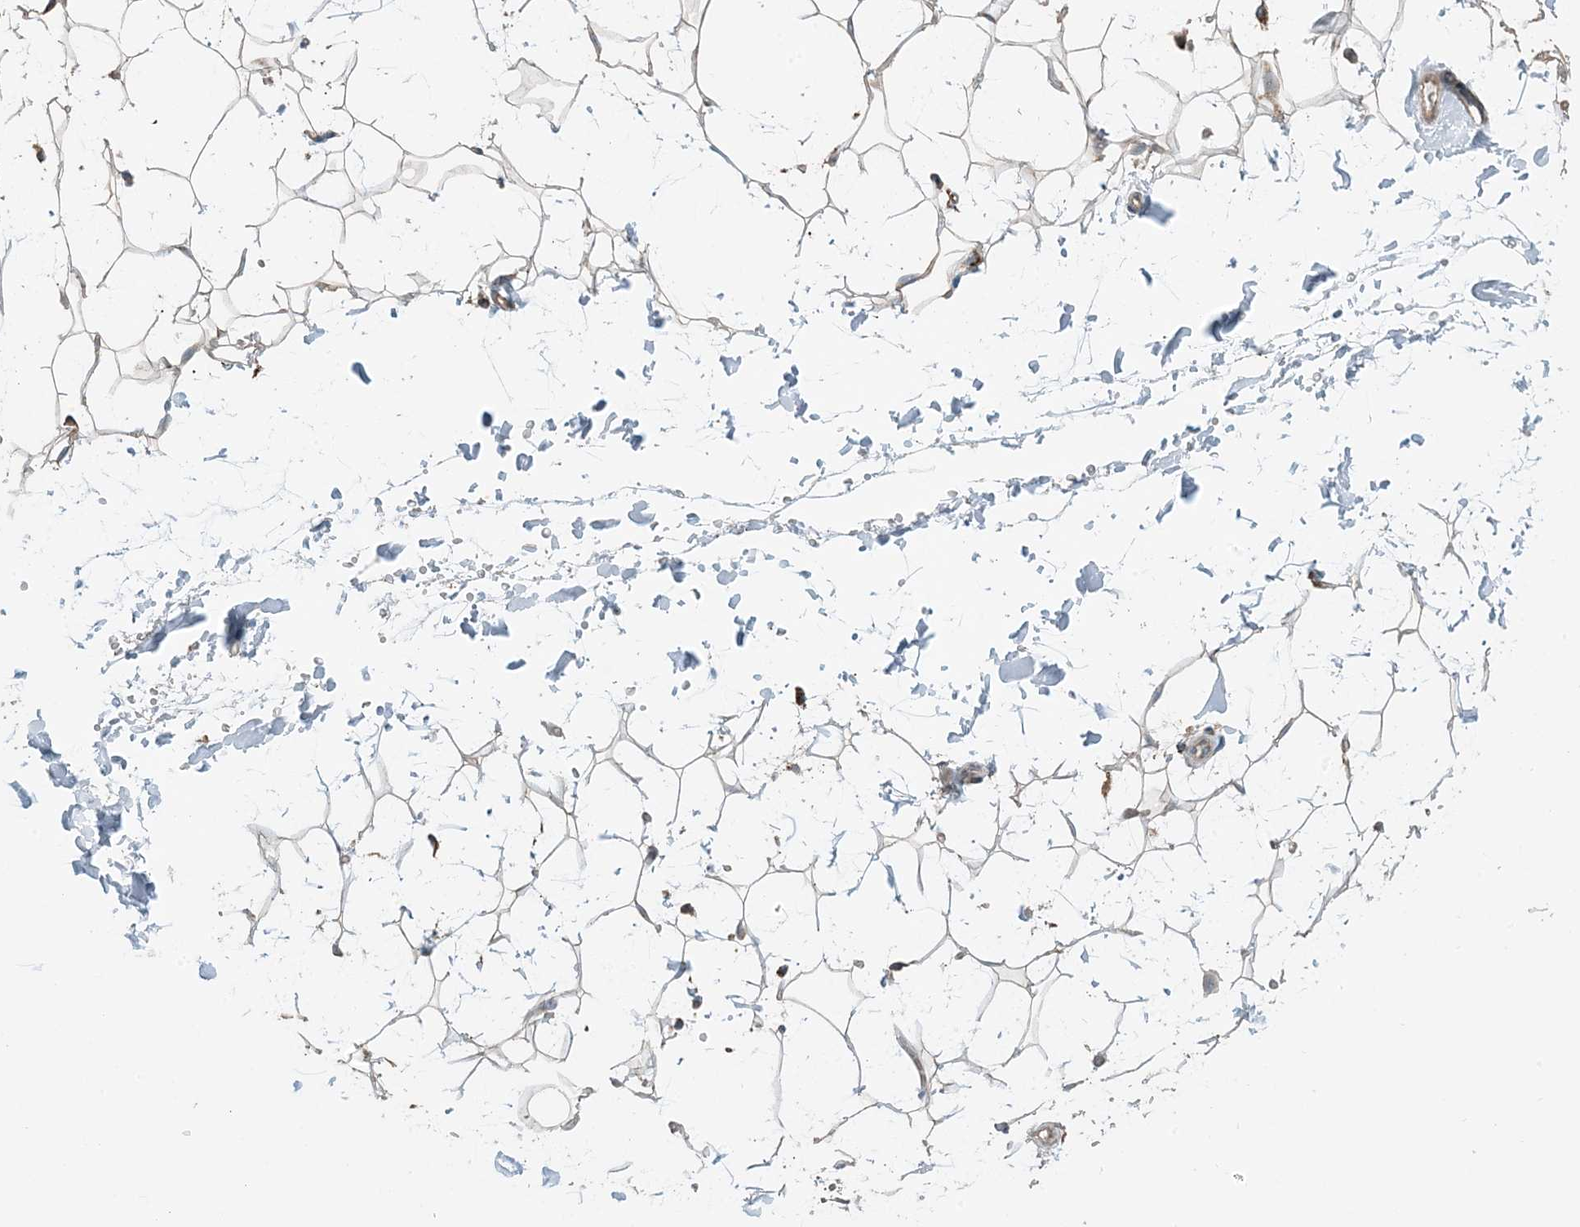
{"staining": {"intensity": "weak", "quantity": "25%-75%", "location": "cytoplasmic/membranous"}, "tissue": "adipose tissue", "cell_type": "Adipocytes", "image_type": "normal", "snomed": [{"axis": "morphology", "description": "Normal tissue, NOS"}, {"axis": "topography", "description": "Breast"}], "caption": "A micrograph of human adipose tissue stained for a protein shows weak cytoplasmic/membranous brown staining in adipocytes. (brown staining indicates protein expression, while blue staining denotes nuclei).", "gene": "CERKL", "patient": {"sex": "female", "age": 26}}